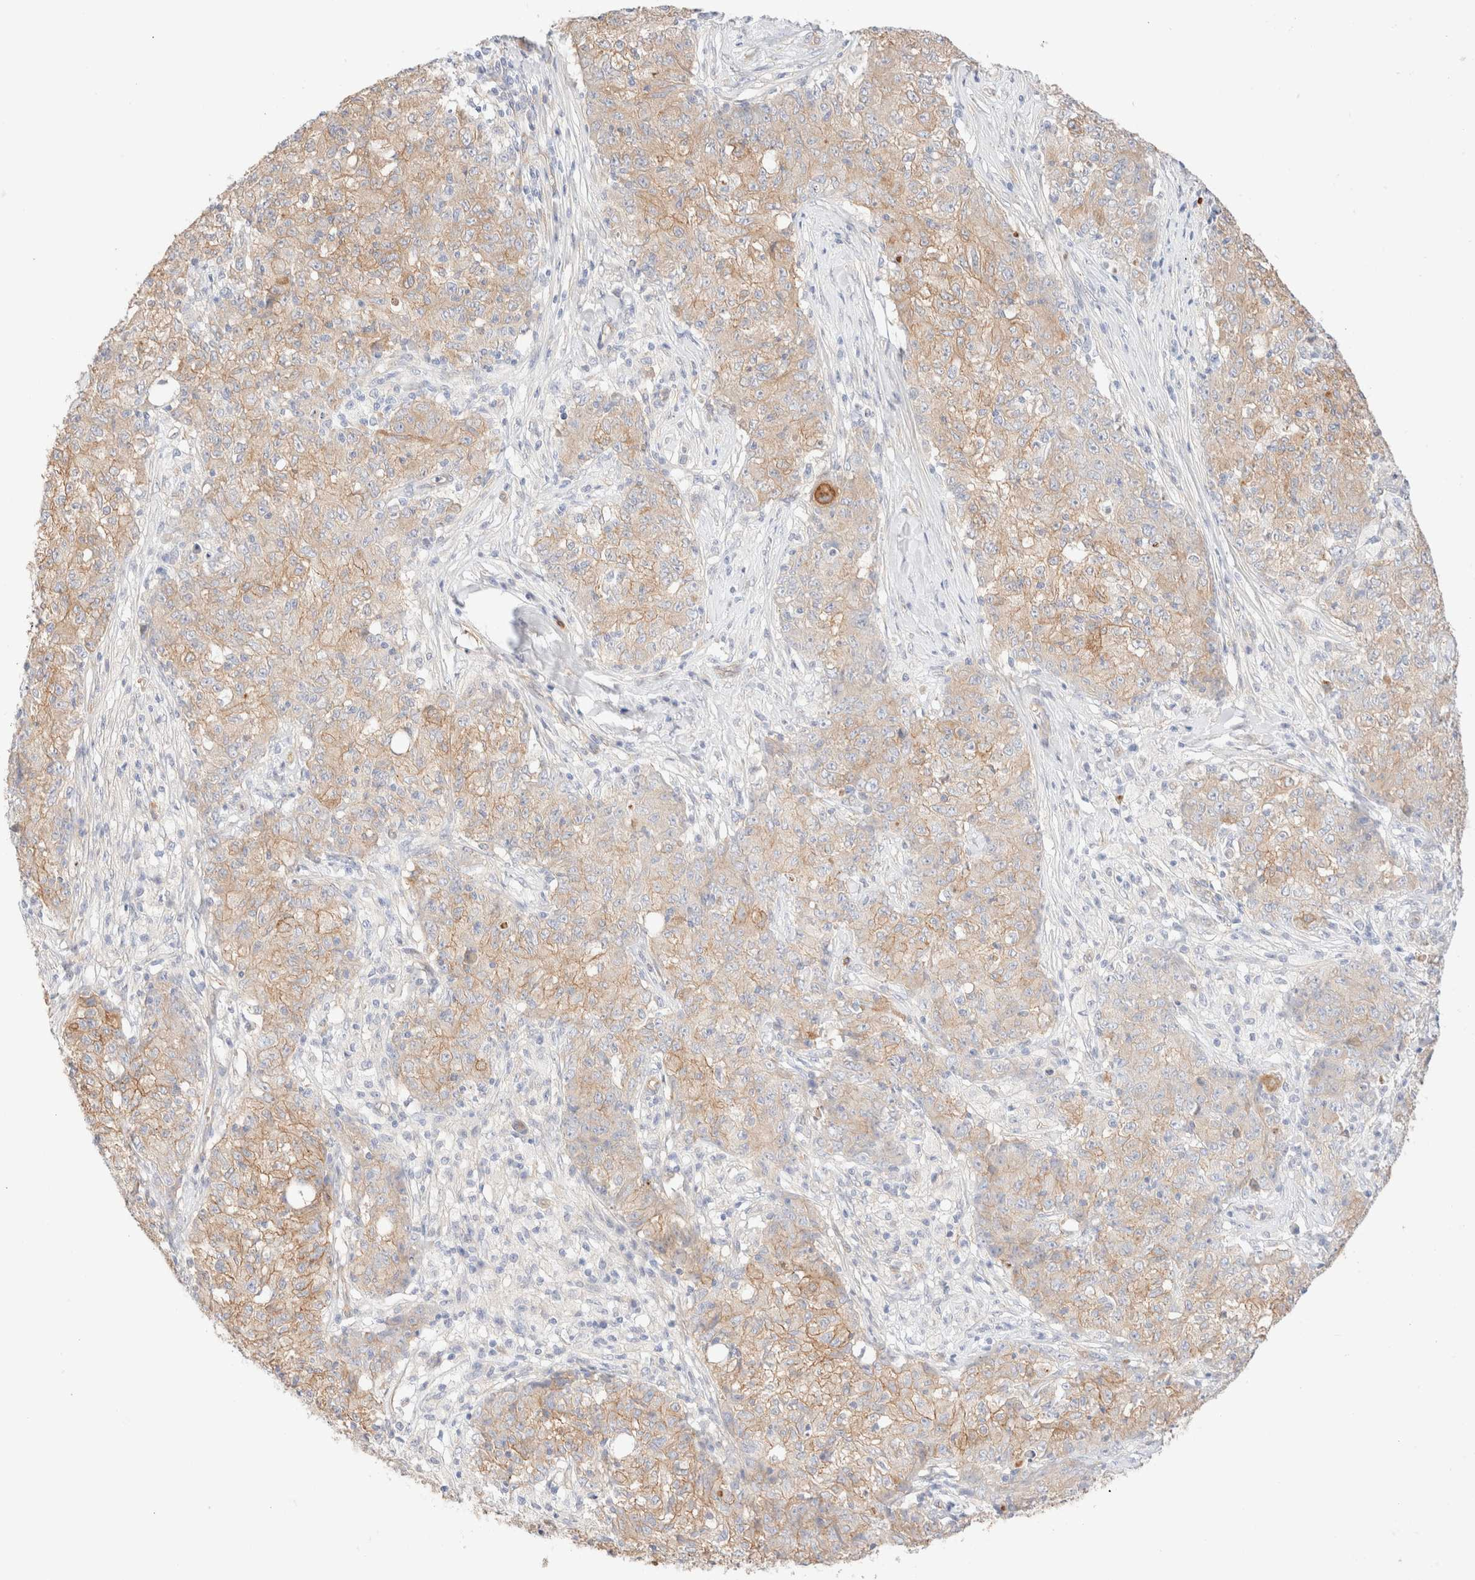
{"staining": {"intensity": "moderate", "quantity": ">75%", "location": "cytoplasmic/membranous"}, "tissue": "ovarian cancer", "cell_type": "Tumor cells", "image_type": "cancer", "snomed": [{"axis": "morphology", "description": "Carcinoma, endometroid"}, {"axis": "topography", "description": "Ovary"}], "caption": "This photomicrograph shows endometroid carcinoma (ovarian) stained with immunohistochemistry to label a protein in brown. The cytoplasmic/membranous of tumor cells show moderate positivity for the protein. Nuclei are counter-stained blue.", "gene": "NIBAN2", "patient": {"sex": "female", "age": 42}}